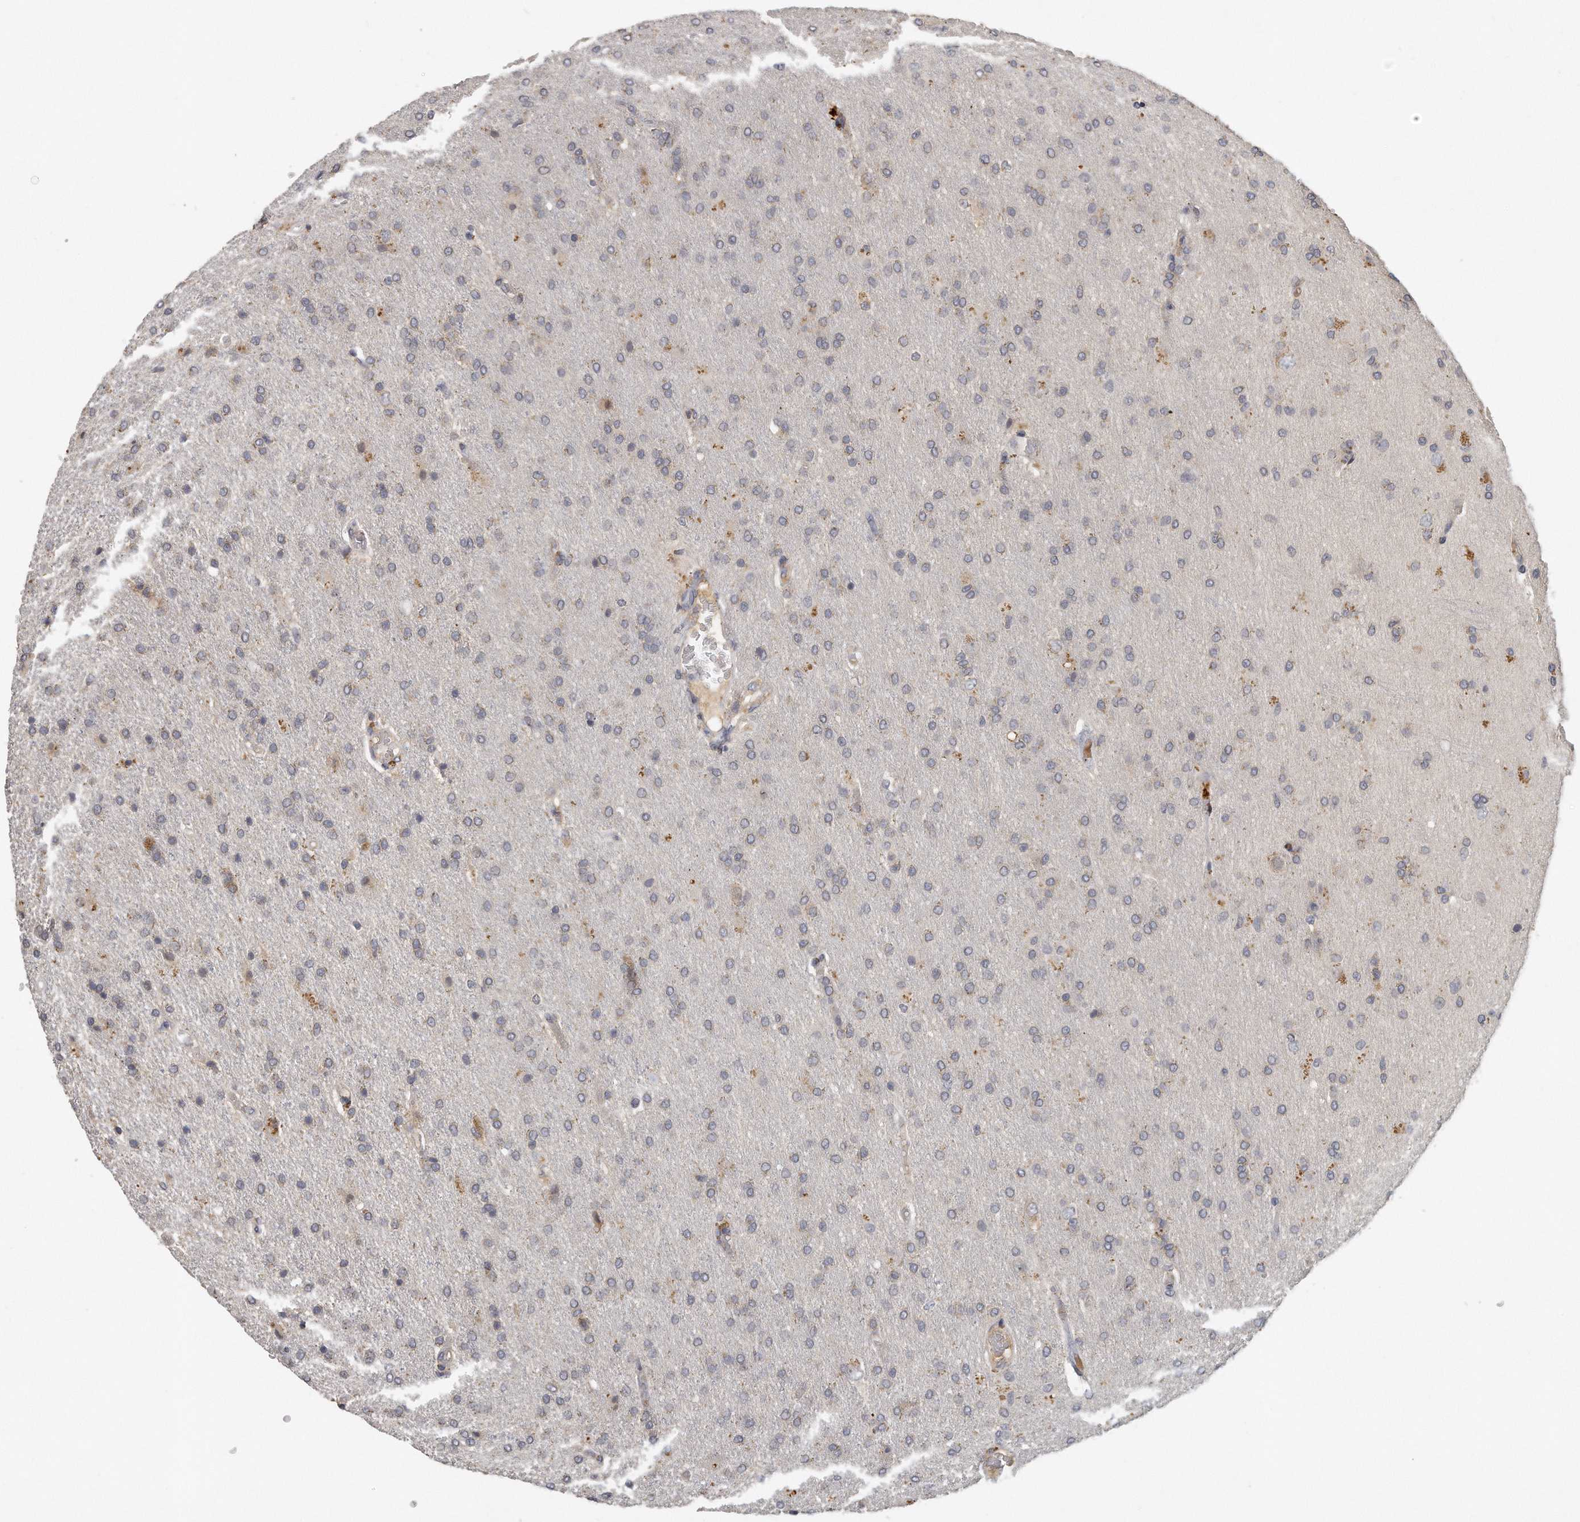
{"staining": {"intensity": "weak", "quantity": "<25%", "location": "cytoplasmic/membranous"}, "tissue": "glioma", "cell_type": "Tumor cells", "image_type": "cancer", "snomed": [{"axis": "morphology", "description": "Glioma, malignant, High grade"}, {"axis": "topography", "description": "Brain"}], "caption": "Human high-grade glioma (malignant) stained for a protein using immunohistochemistry (IHC) exhibits no staining in tumor cells.", "gene": "TRAPPC14", "patient": {"sex": "male", "age": 72}}